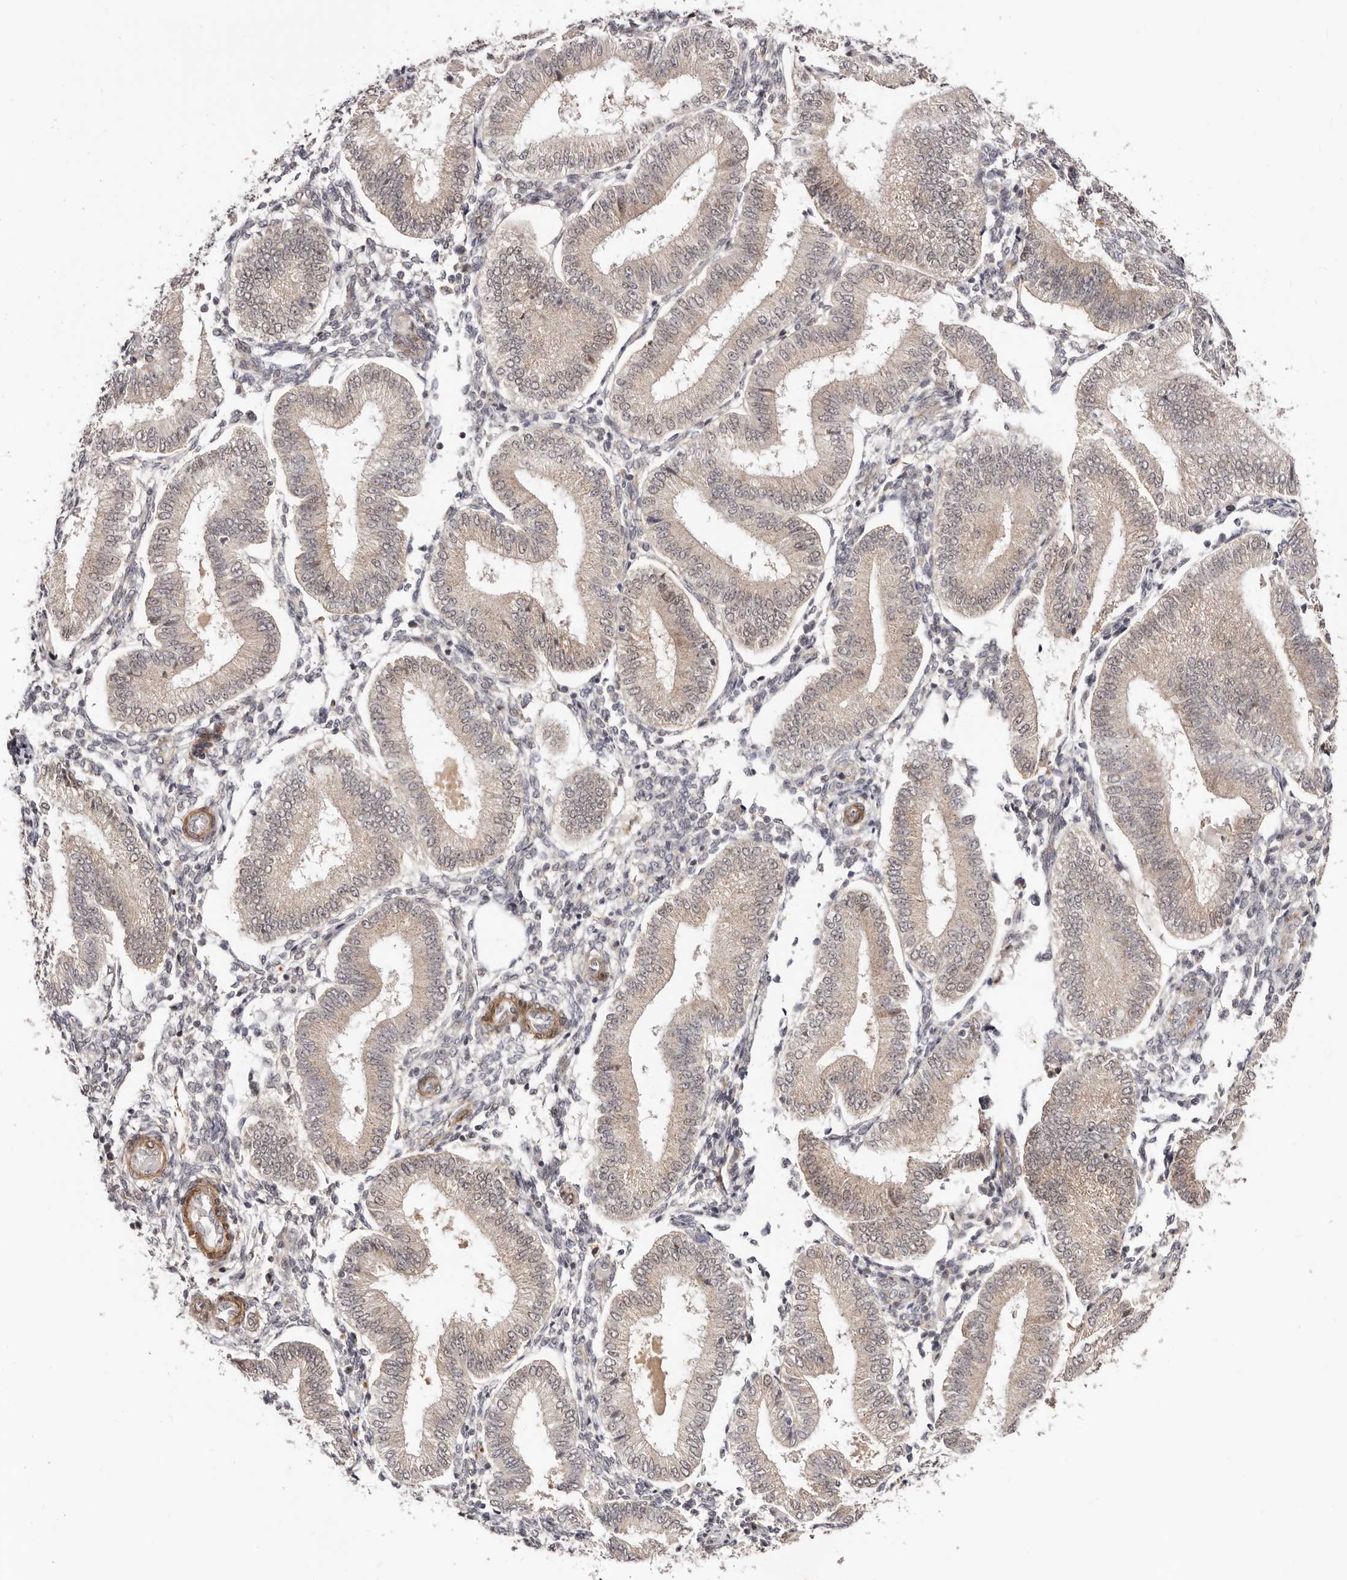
{"staining": {"intensity": "negative", "quantity": "none", "location": "none"}, "tissue": "endometrium", "cell_type": "Cells in endometrial stroma", "image_type": "normal", "snomed": [{"axis": "morphology", "description": "Normal tissue, NOS"}, {"axis": "topography", "description": "Endometrium"}], "caption": "Immunohistochemistry photomicrograph of benign endometrium stained for a protein (brown), which shows no expression in cells in endometrial stroma.", "gene": "MICAL2", "patient": {"sex": "female", "age": 39}}